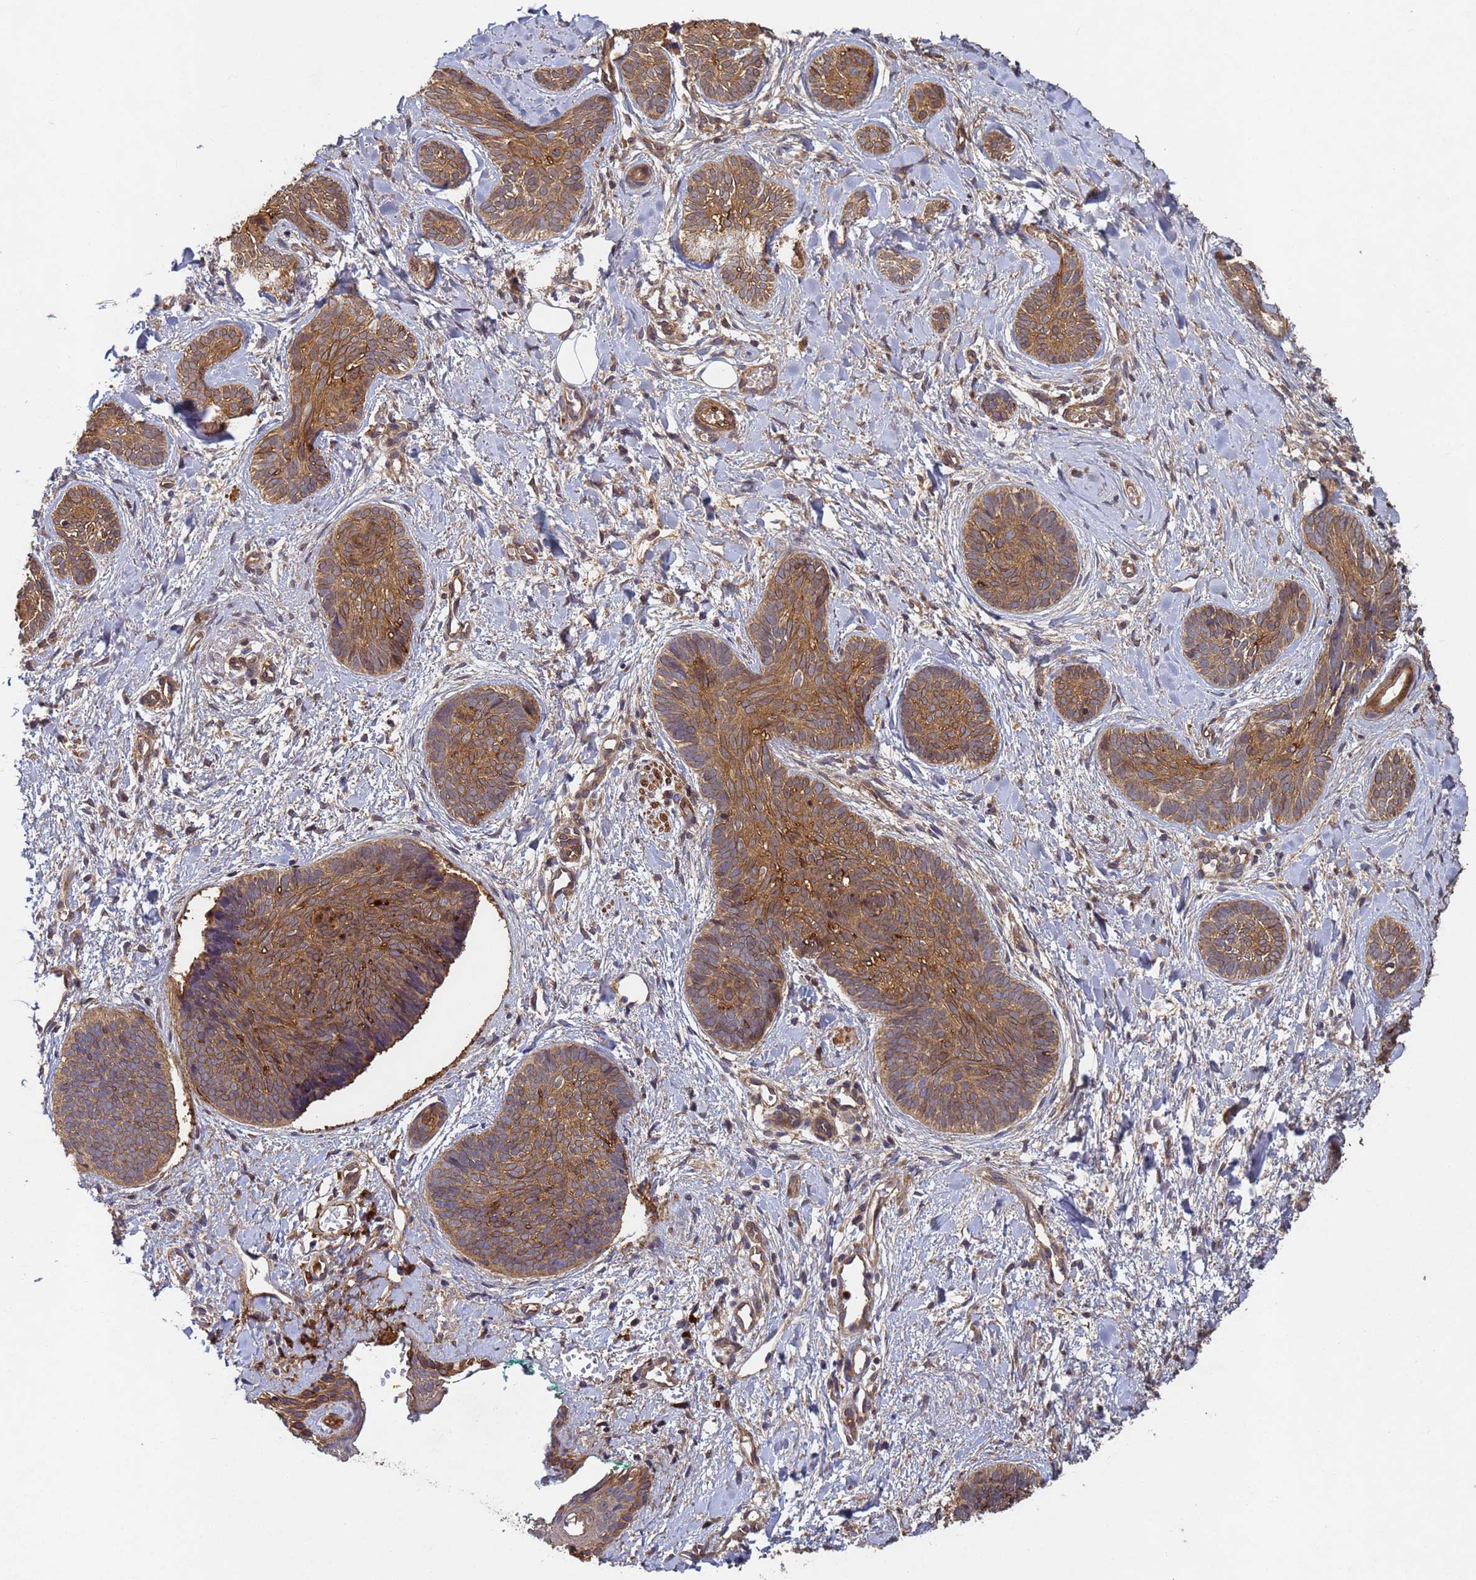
{"staining": {"intensity": "moderate", "quantity": ">75%", "location": "cytoplasmic/membranous"}, "tissue": "skin cancer", "cell_type": "Tumor cells", "image_type": "cancer", "snomed": [{"axis": "morphology", "description": "Basal cell carcinoma"}, {"axis": "topography", "description": "Skin"}], "caption": "Moderate cytoplasmic/membranous protein staining is appreciated in approximately >75% of tumor cells in skin basal cell carcinoma.", "gene": "C8orf34", "patient": {"sex": "female", "age": 81}}